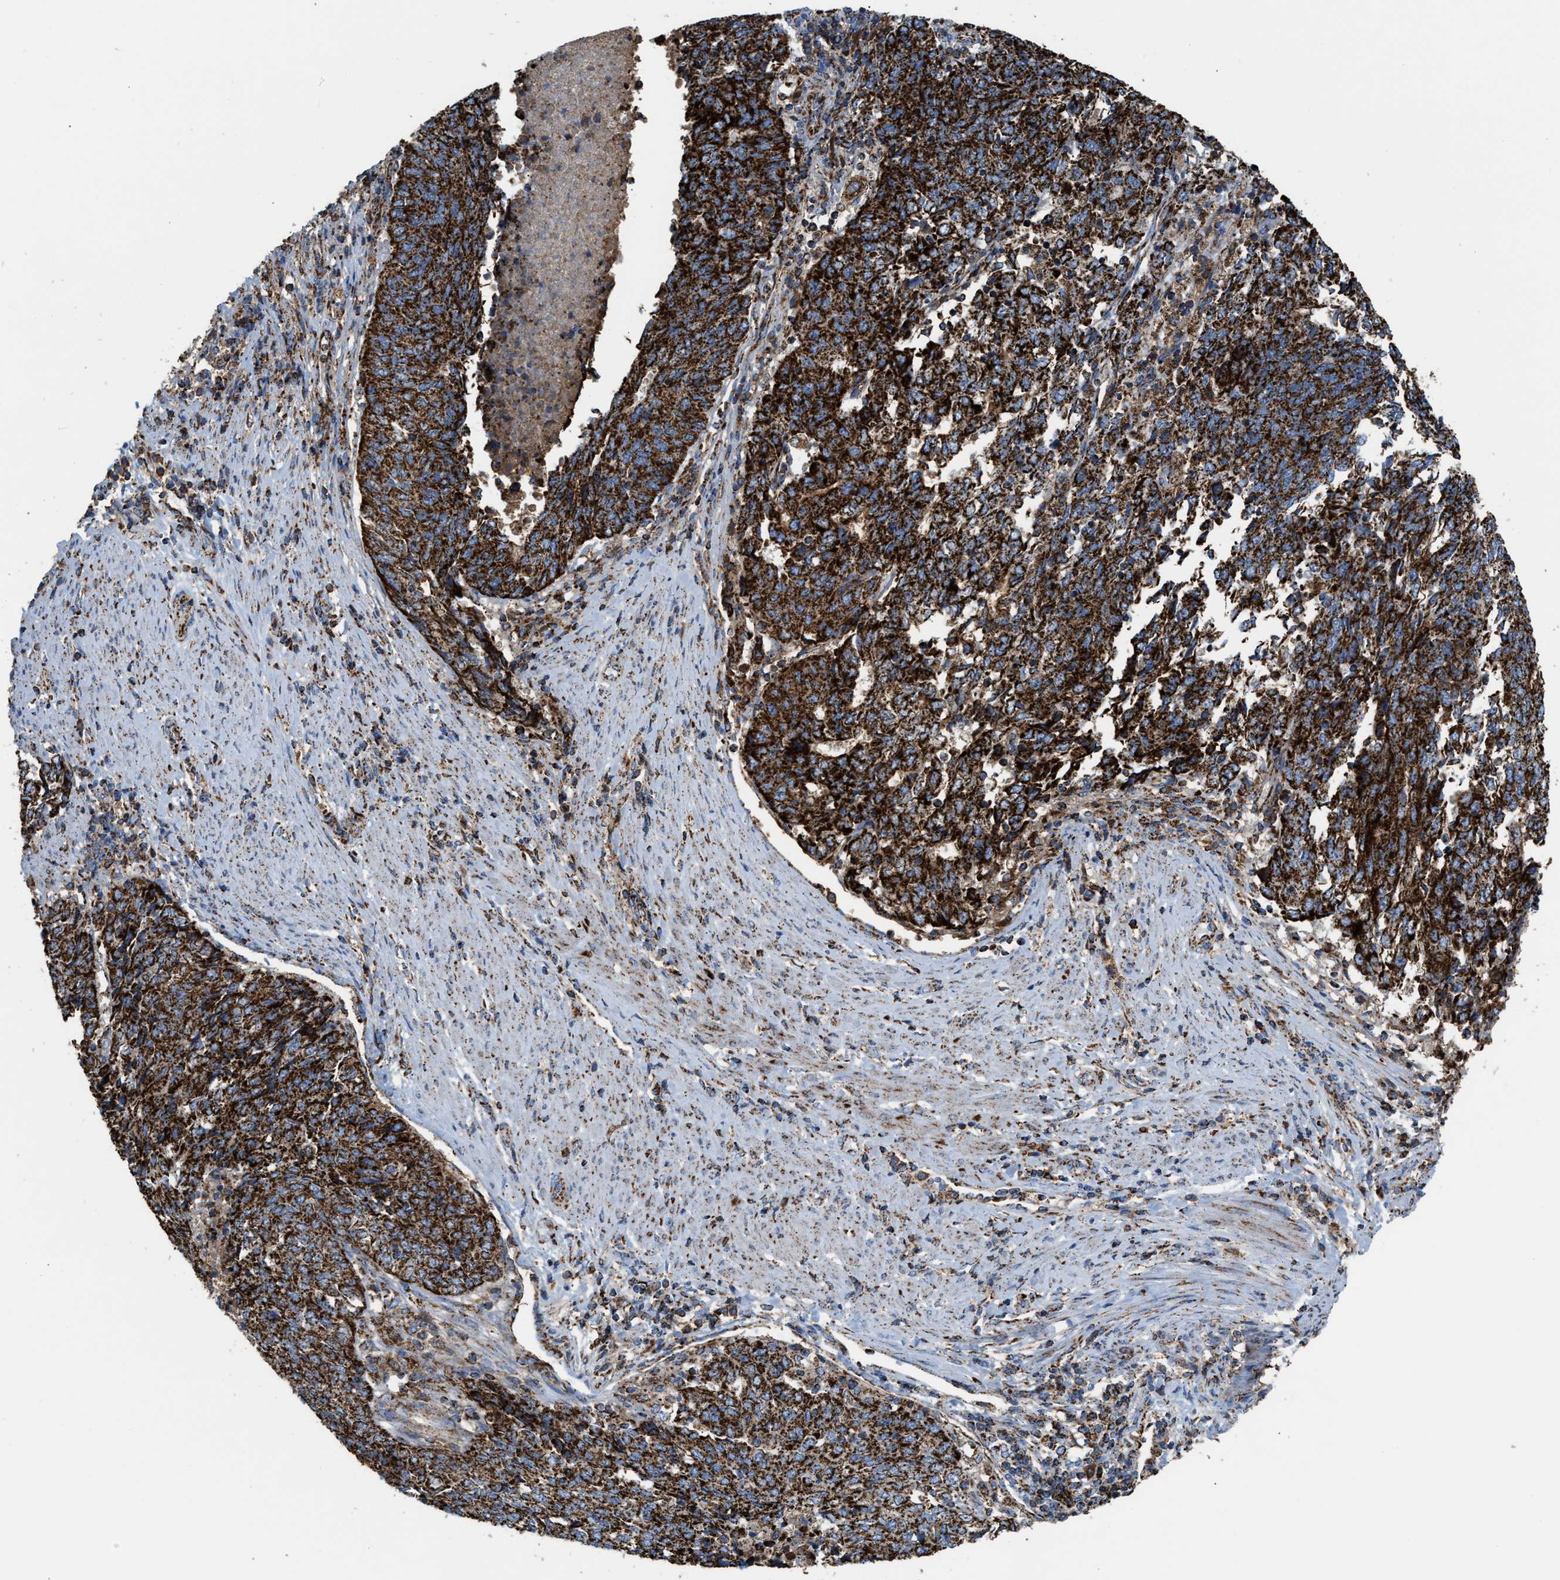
{"staining": {"intensity": "strong", "quantity": ">75%", "location": "cytoplasmic/membranous"}, "tissue": "endometrial cancer", "cell_type": "Tumor cells", "image_type": "cancer", "snomed": [{"axis": "morphology", "description": "Adenocarcinoma, NOS"}, {"axis": "topography", "description": "Endometrium"}], "caption": "Immunohistochemical staining of endometrial cancer displays high levels of strong cytoplasmic/membranous positivity in approximately >75% of tumor cells.", "gene": "ECHS1", "patient": {"sex": "female", "age": 80}}